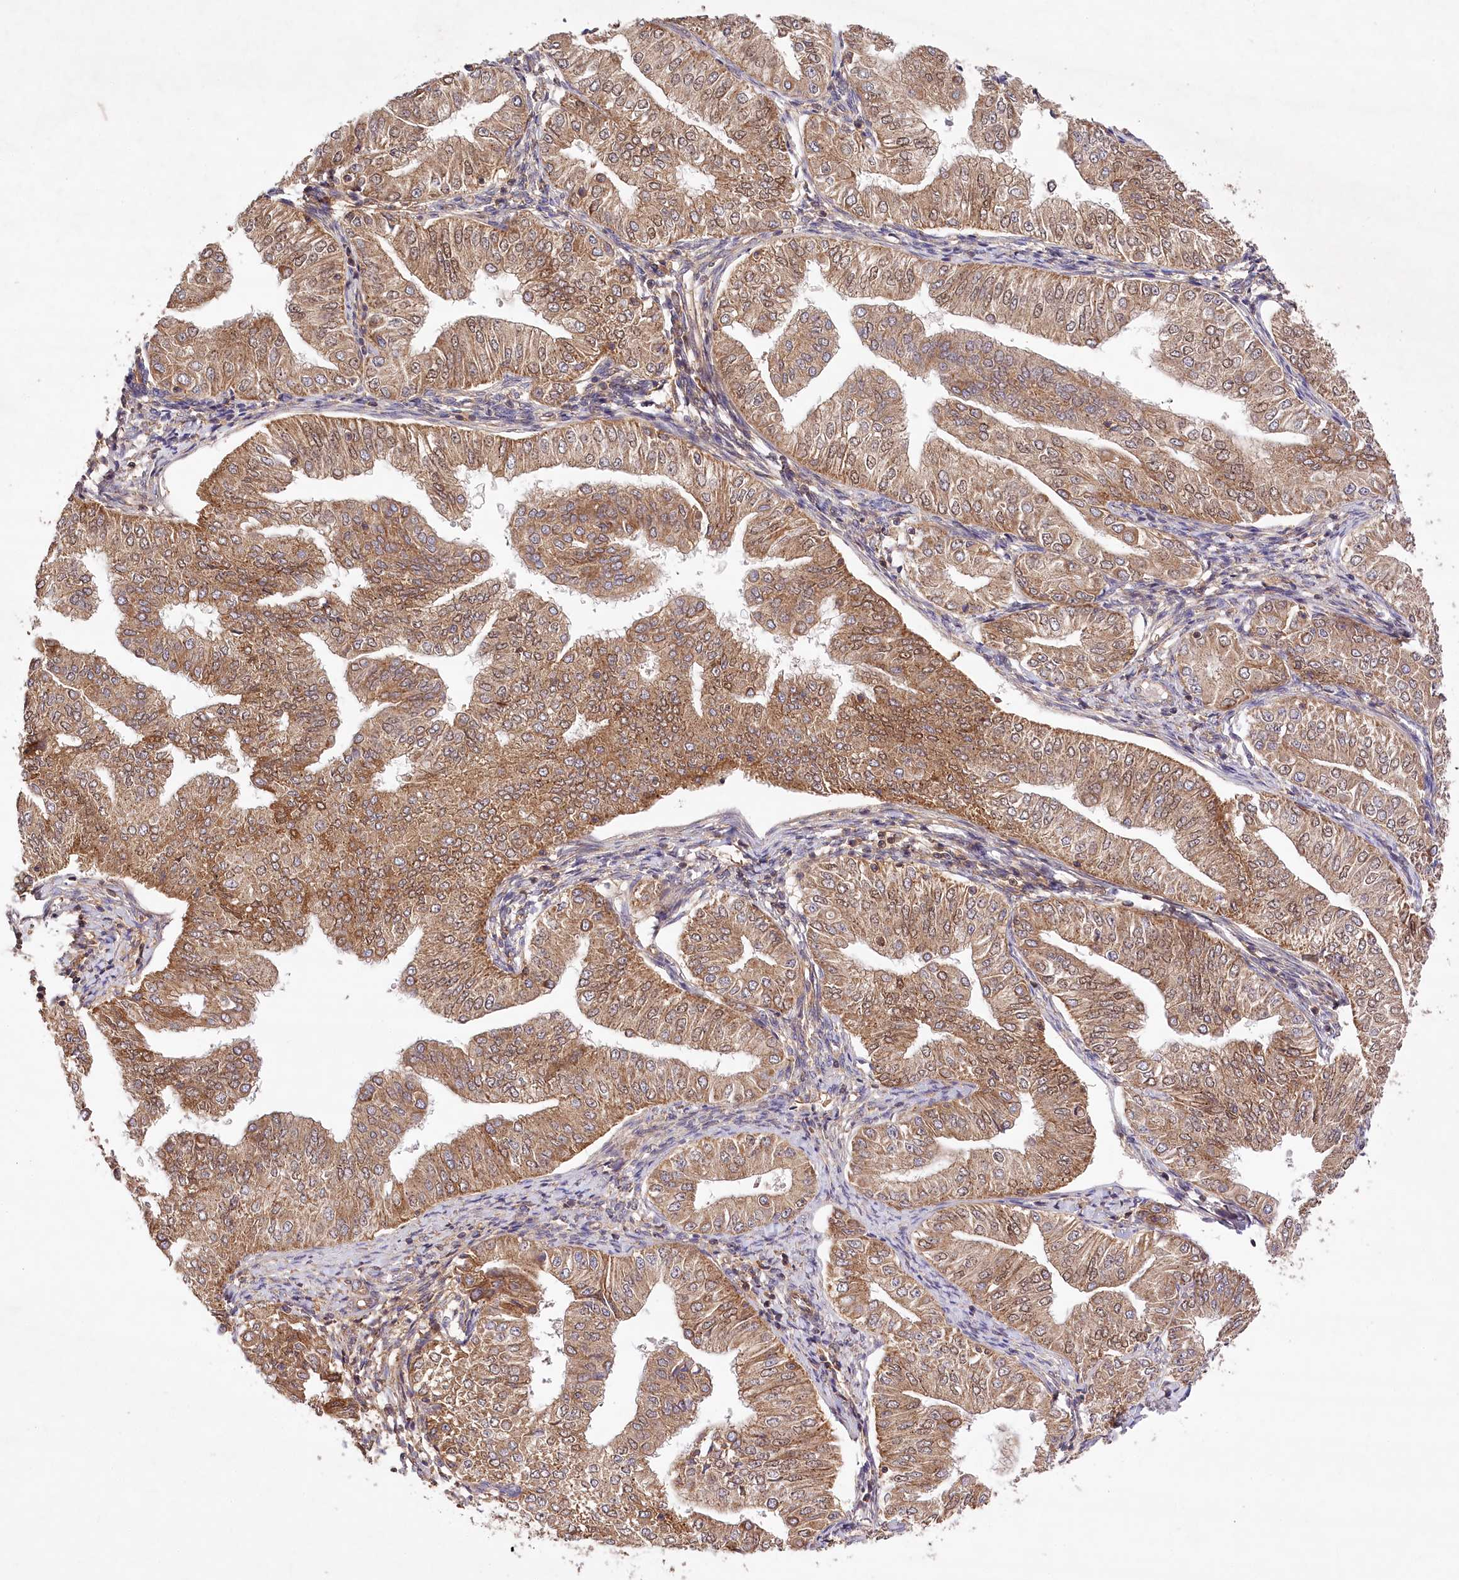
{"staining": {"intensity": "moderate", "quantity": ">75%", "location": "cytoplasmic/membranous"}, "tissue": "endometrial cancer", "cell_type": "Tumor cells", "image_type": "cancer", "snomed": [{"axis": "morphology", "description": "Normal tissue, NOS"}, {"axis": "morphology", "description": "Adenocarcinoma, NOS"}, {"axis": "topography", "description": "Endometrium"}], "caption": "Protein expression analysis of human endometrial cancer reveals moderate cytoplasmic/membranous expression in approximately >75% of tumor cells.", "gene": "LSS", "patient": {"sex": "female", "age": 53}}